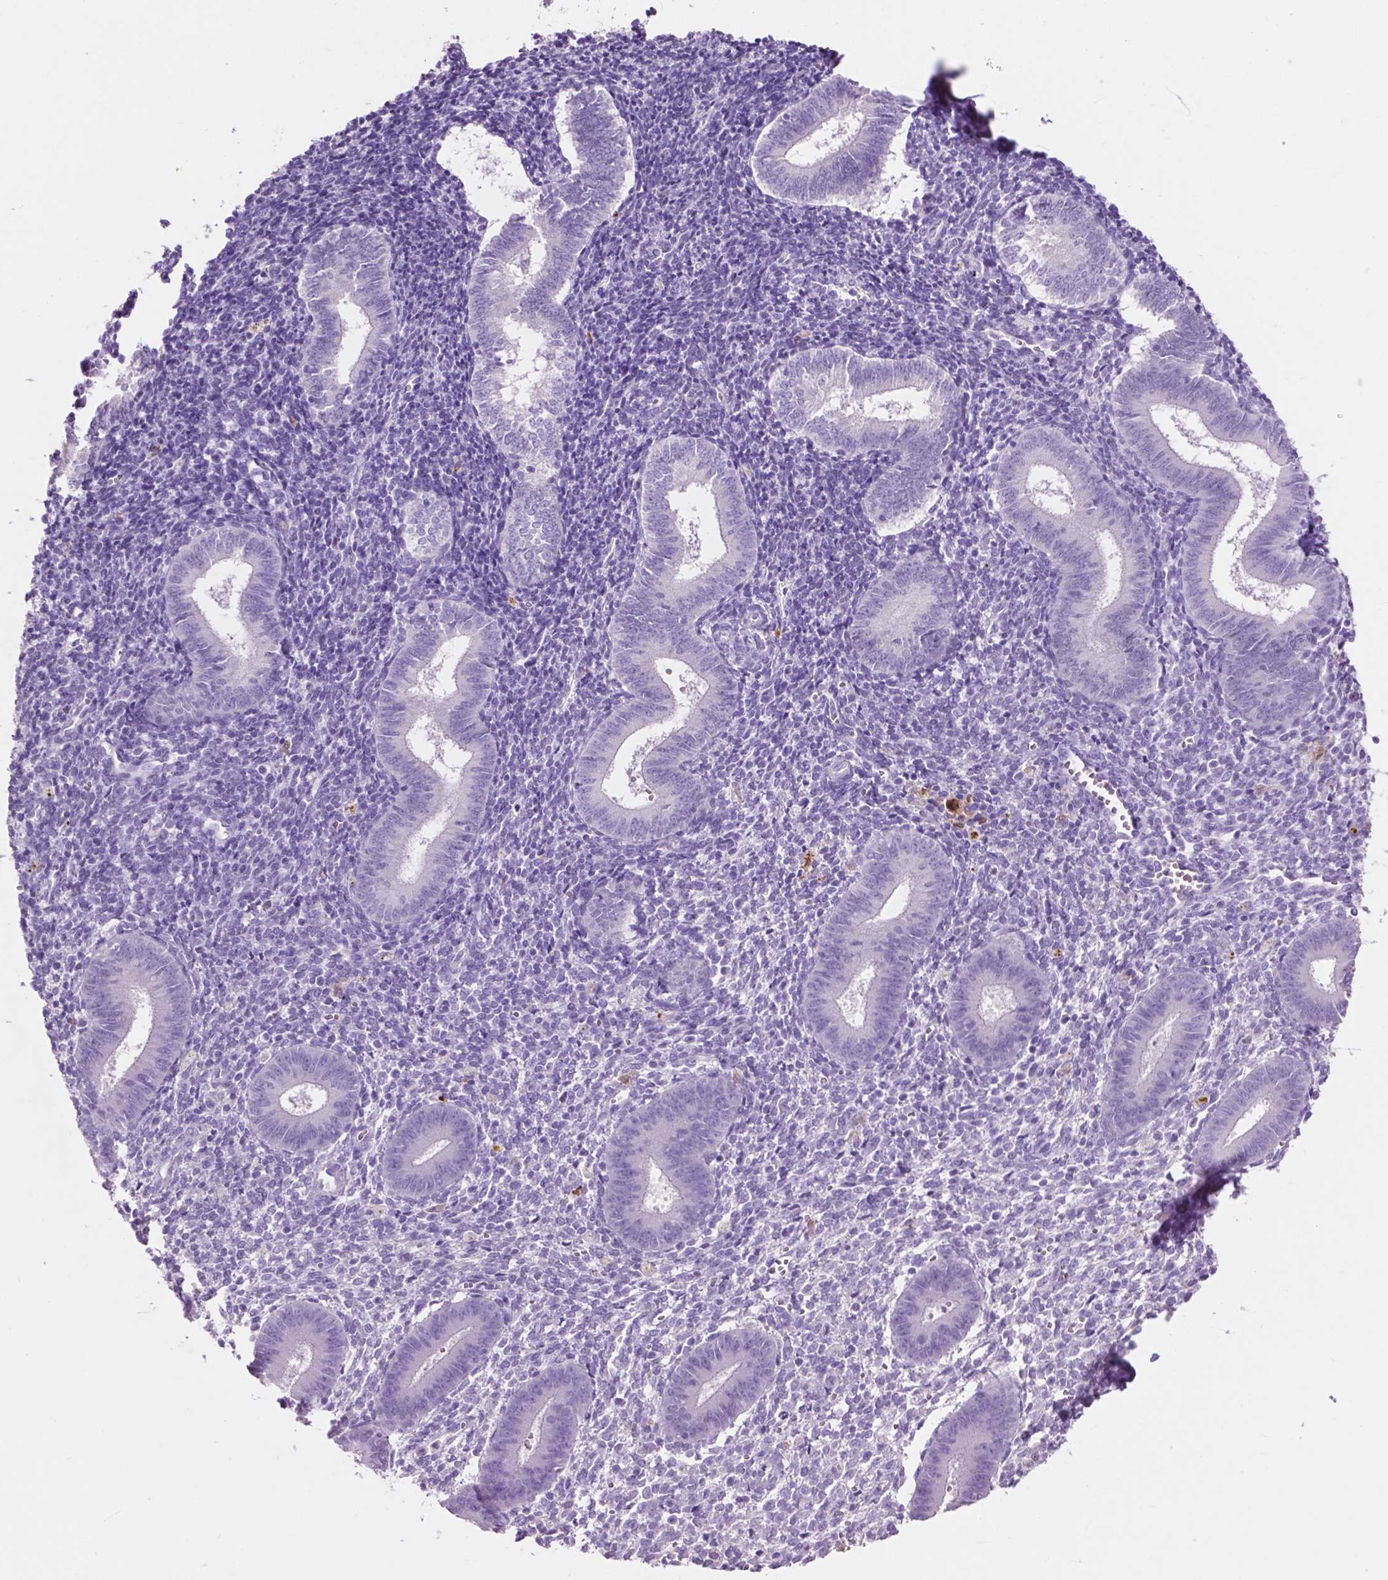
{"staining": {"intensity": "negative", "quantity": "none", "location": "none"}, "tissue": "endometrium", "cell_type": "Cells in endometrial stroma", "image_type": "normal", "snomed": [{"axis": "morphology", "description": "Normal tissue, NOS"}, {"axis": "topography", "description": "Endometrium"}], "caption": "Immunohistochemistry micrograph of benign human endometrium stained for a protein (brown), which exhibits no expression in cells in endometrial stroma. (DAB (3,3'-diaminobenzidine) immunohistochemistry (IHC), high magnification).", "gene": "IDO1", "patient": {"sex": "female", "age": 25}}